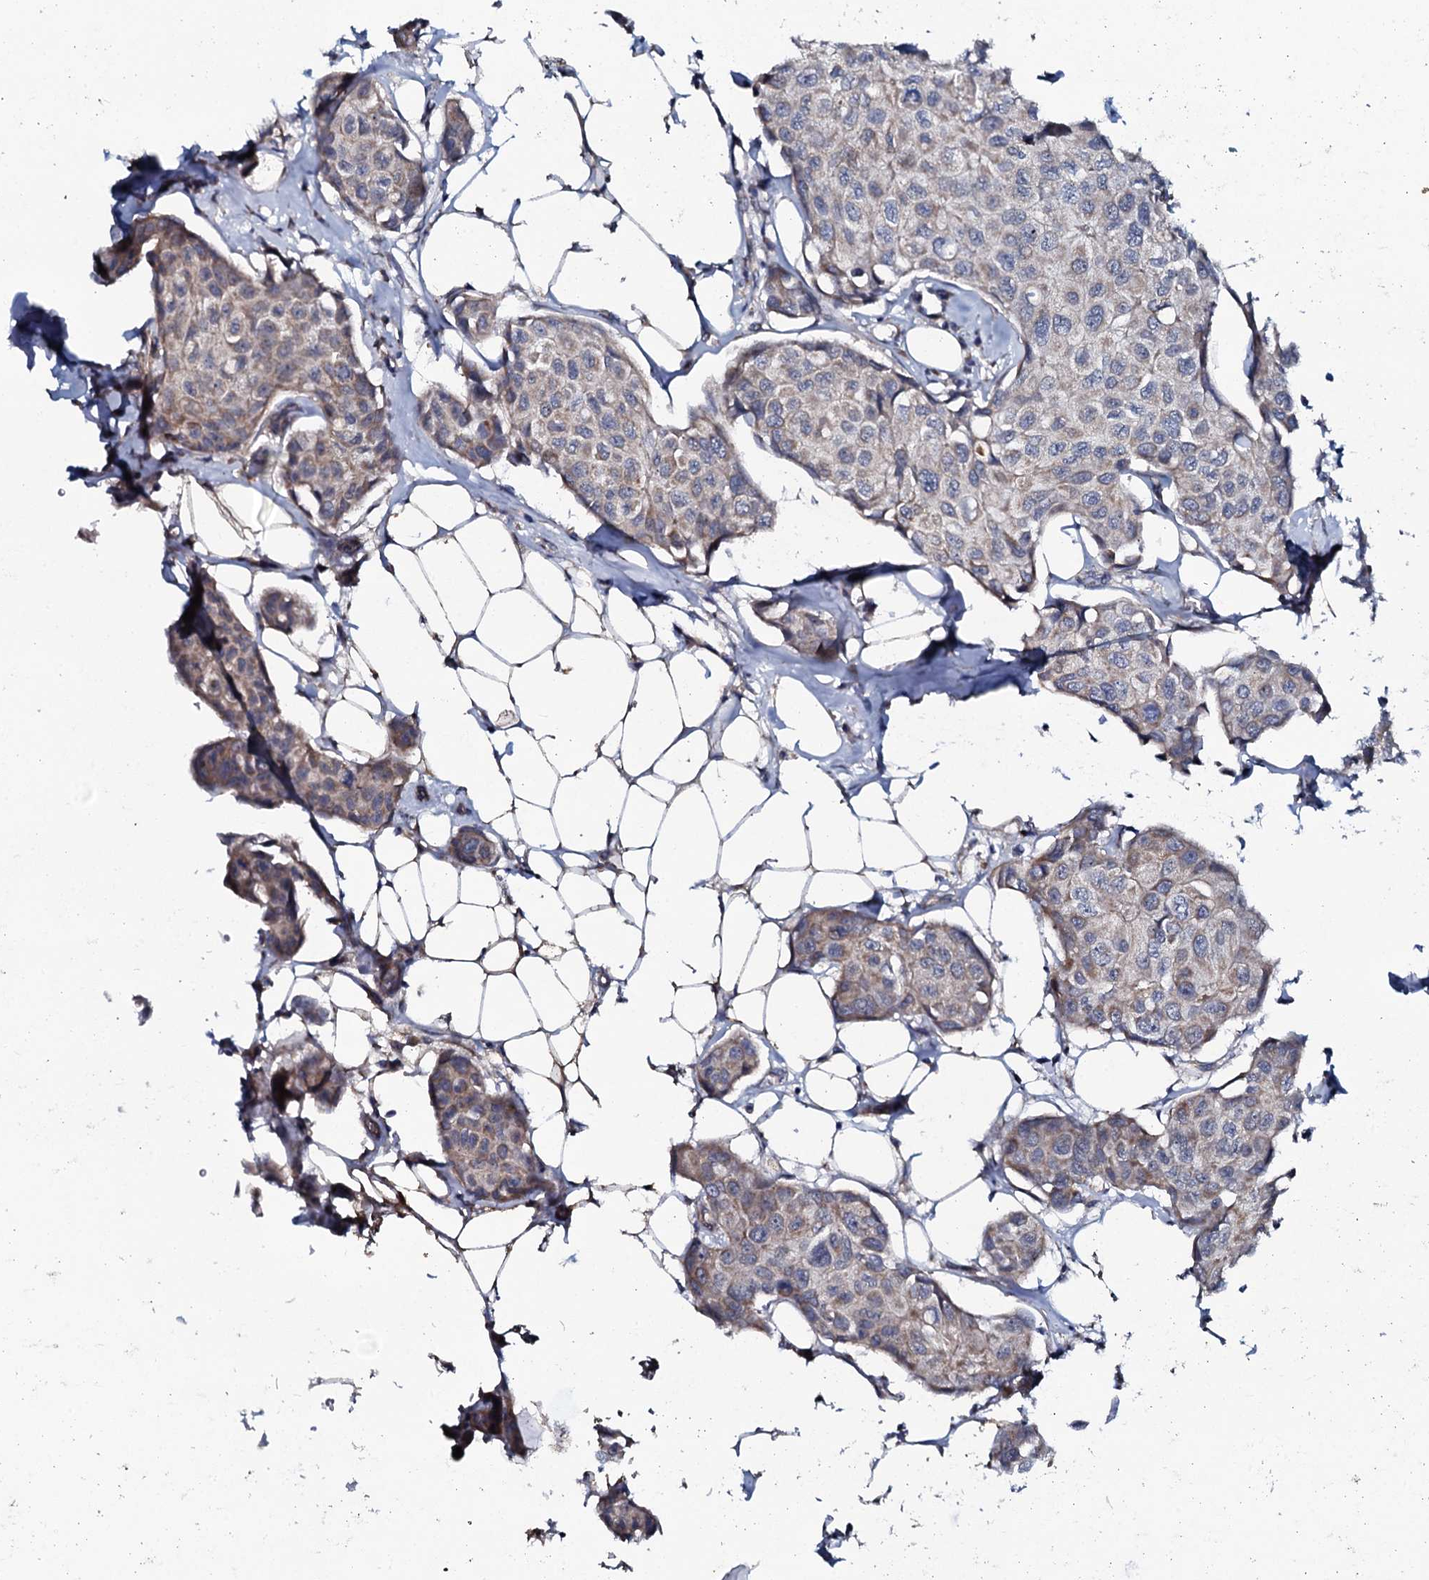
{"staining": {"intensity": "weak", "quantity": "25%-75%", "location": "cytoplasmic/membranous"}, "tissue": "breast cancer", "cell_type": "Tumor cells", "image_type": "cancer", "snomed": [{"axis": "morphology", "description": "Duct carcinoma"}, {"axis": "topography", "description": "Breast"}], "caption": "High-power microscopy captured an IHC photomicrograph of intraductal carcinoma (breast), revealing weak cytoplasmic/membranous positivity in about 25%-75% of tumor cells. (Brightfield microscopy of DAB IHC at high magnification).", "gene": "KCTD4", "patient": {"sex": "female", "age": 80}}